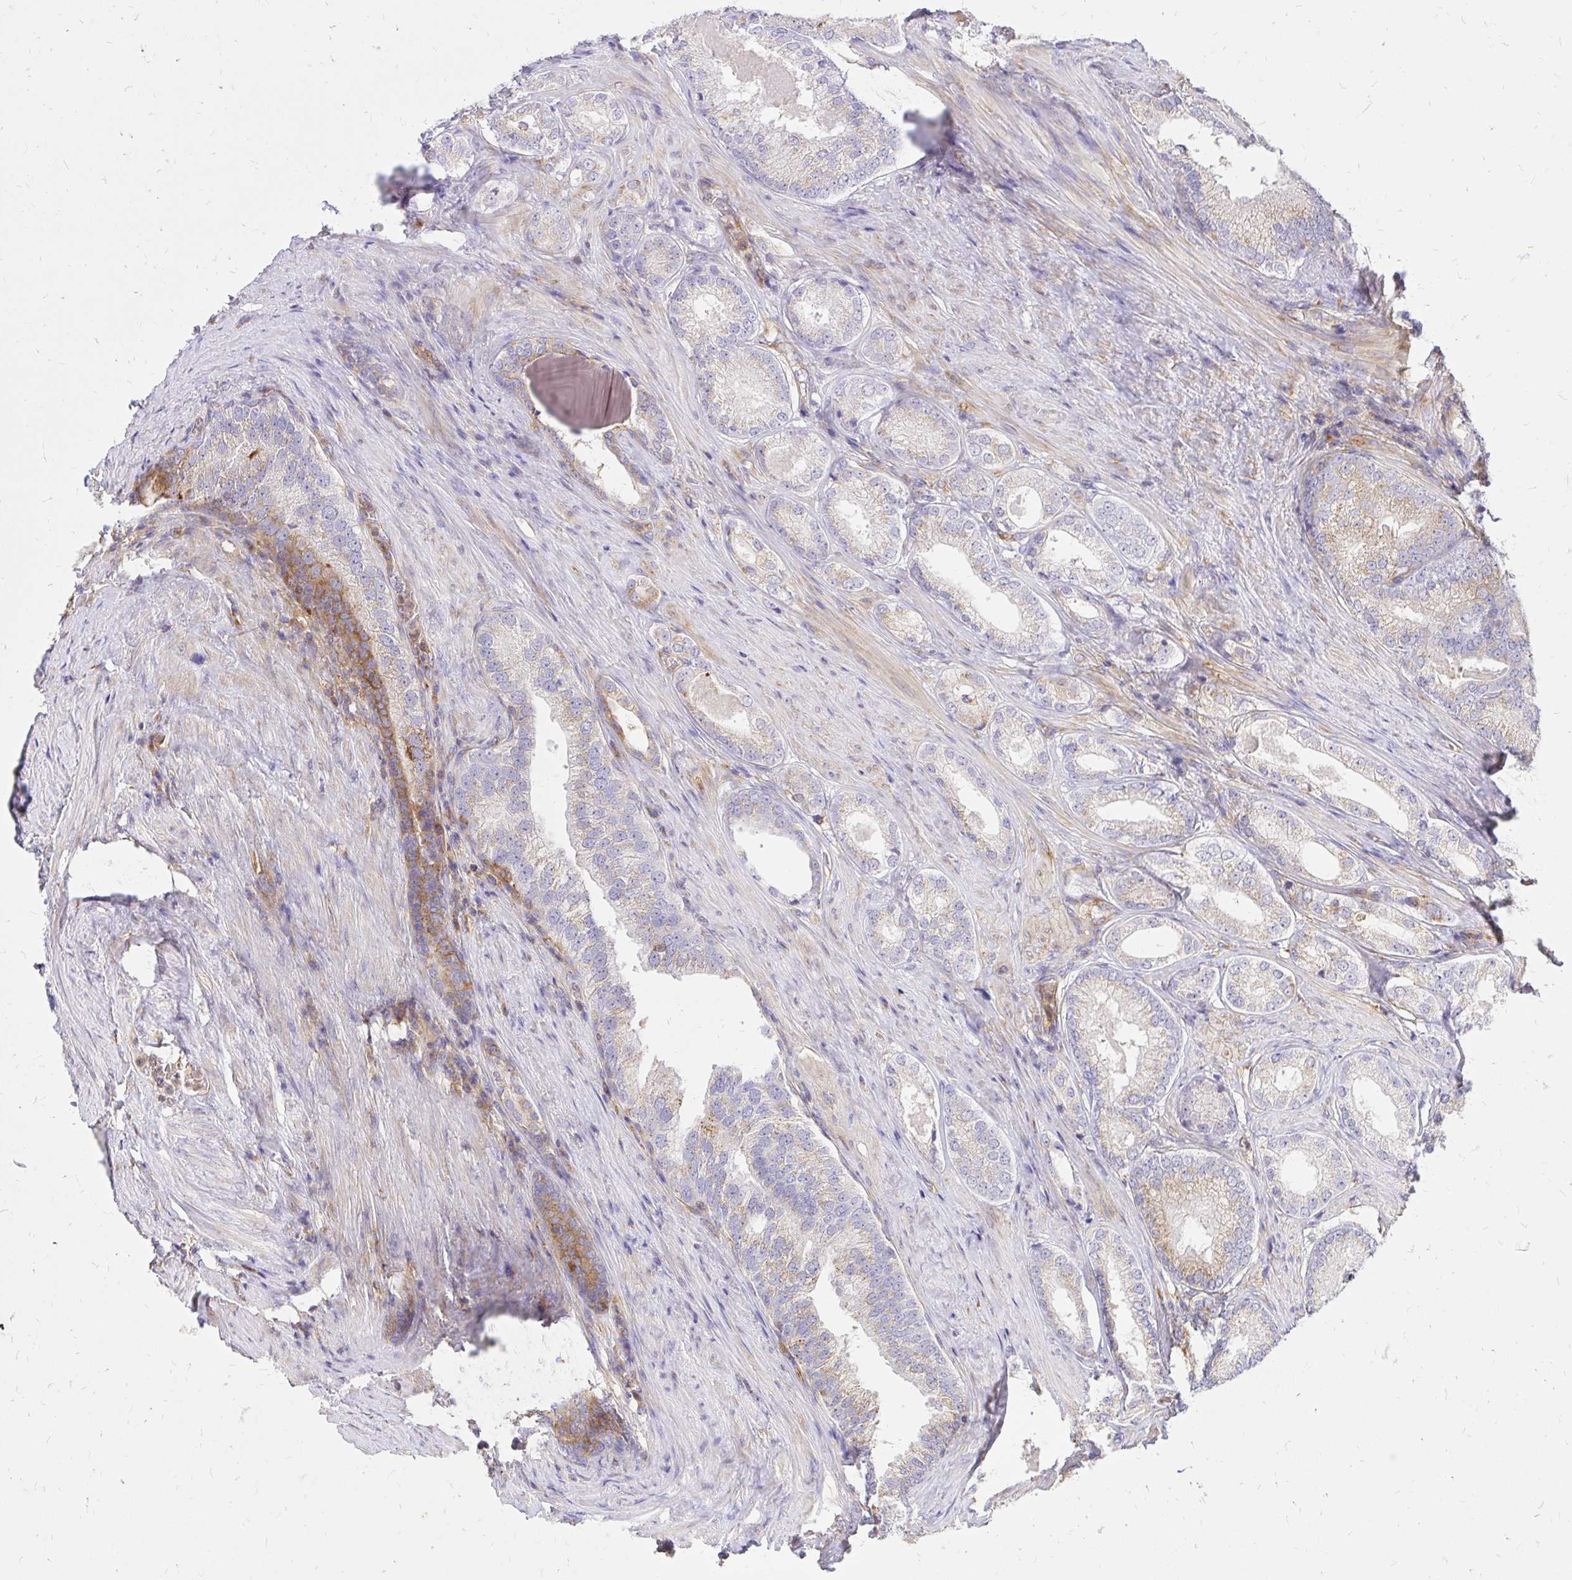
{"staining": {"intensity": "strong", "quantity": "<25%", "location": "cytoplasmic/membranous"}, "tissue": "prostate cancer", "cell_type": "Tumor cells", "image_type": "cancer", "snomed": [{"axis": "morphology", "description": "Adenocarcinoma, NOS"}, {"axis": "morphology", "description": "Adenocarcinoma, Low grade"}, {"axis": "topography", "description": "Prostate"}], "caption": "About <25% of tumor cells in human low-grade adenocarcinoma (prostate) reveal strong cytoplasmic/membranous protein staining as visualized by brown immunohistochemical staining.", "gene": "ABCB10", "patient": {"sex": "male", "age": 68}}